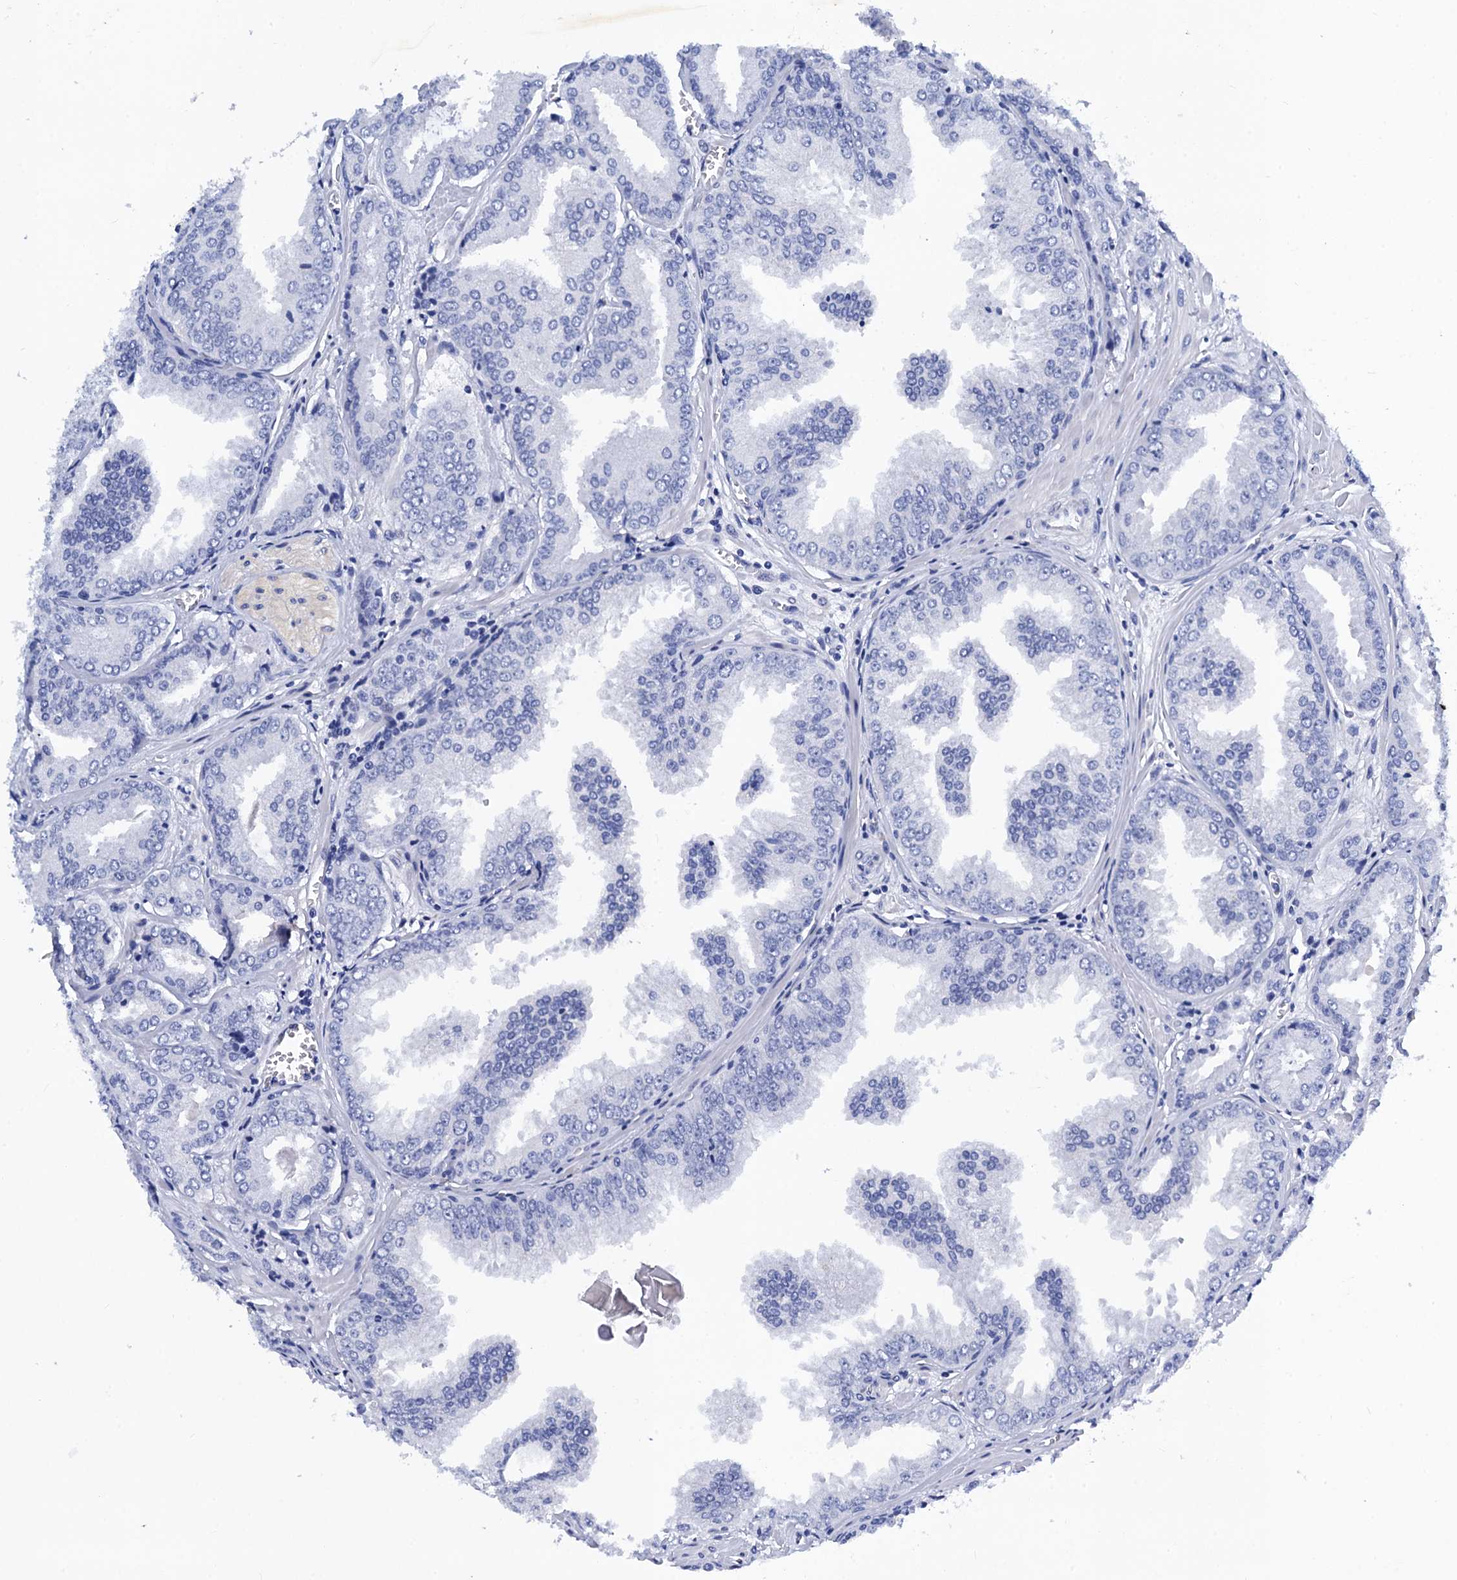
{"staining": {"intensity": "negative", "quantity": "none", "location": "none"}, "tissue": "prostate cancer", "cell_type": "Tumor cells", "image_type": "cancer", "snomed": [{"axis": "morphology", "description": "Adenocarcinoma, Low grade"}, {"axis": "topography", "description": "Prostate"}], "caption": "IHC micrograph of human prostate cancer stained for a protein (brown), which reveals no expression in tumor cells.", "gene": "MYBPC3", "patient": {"sex": "male", "age": 67}}